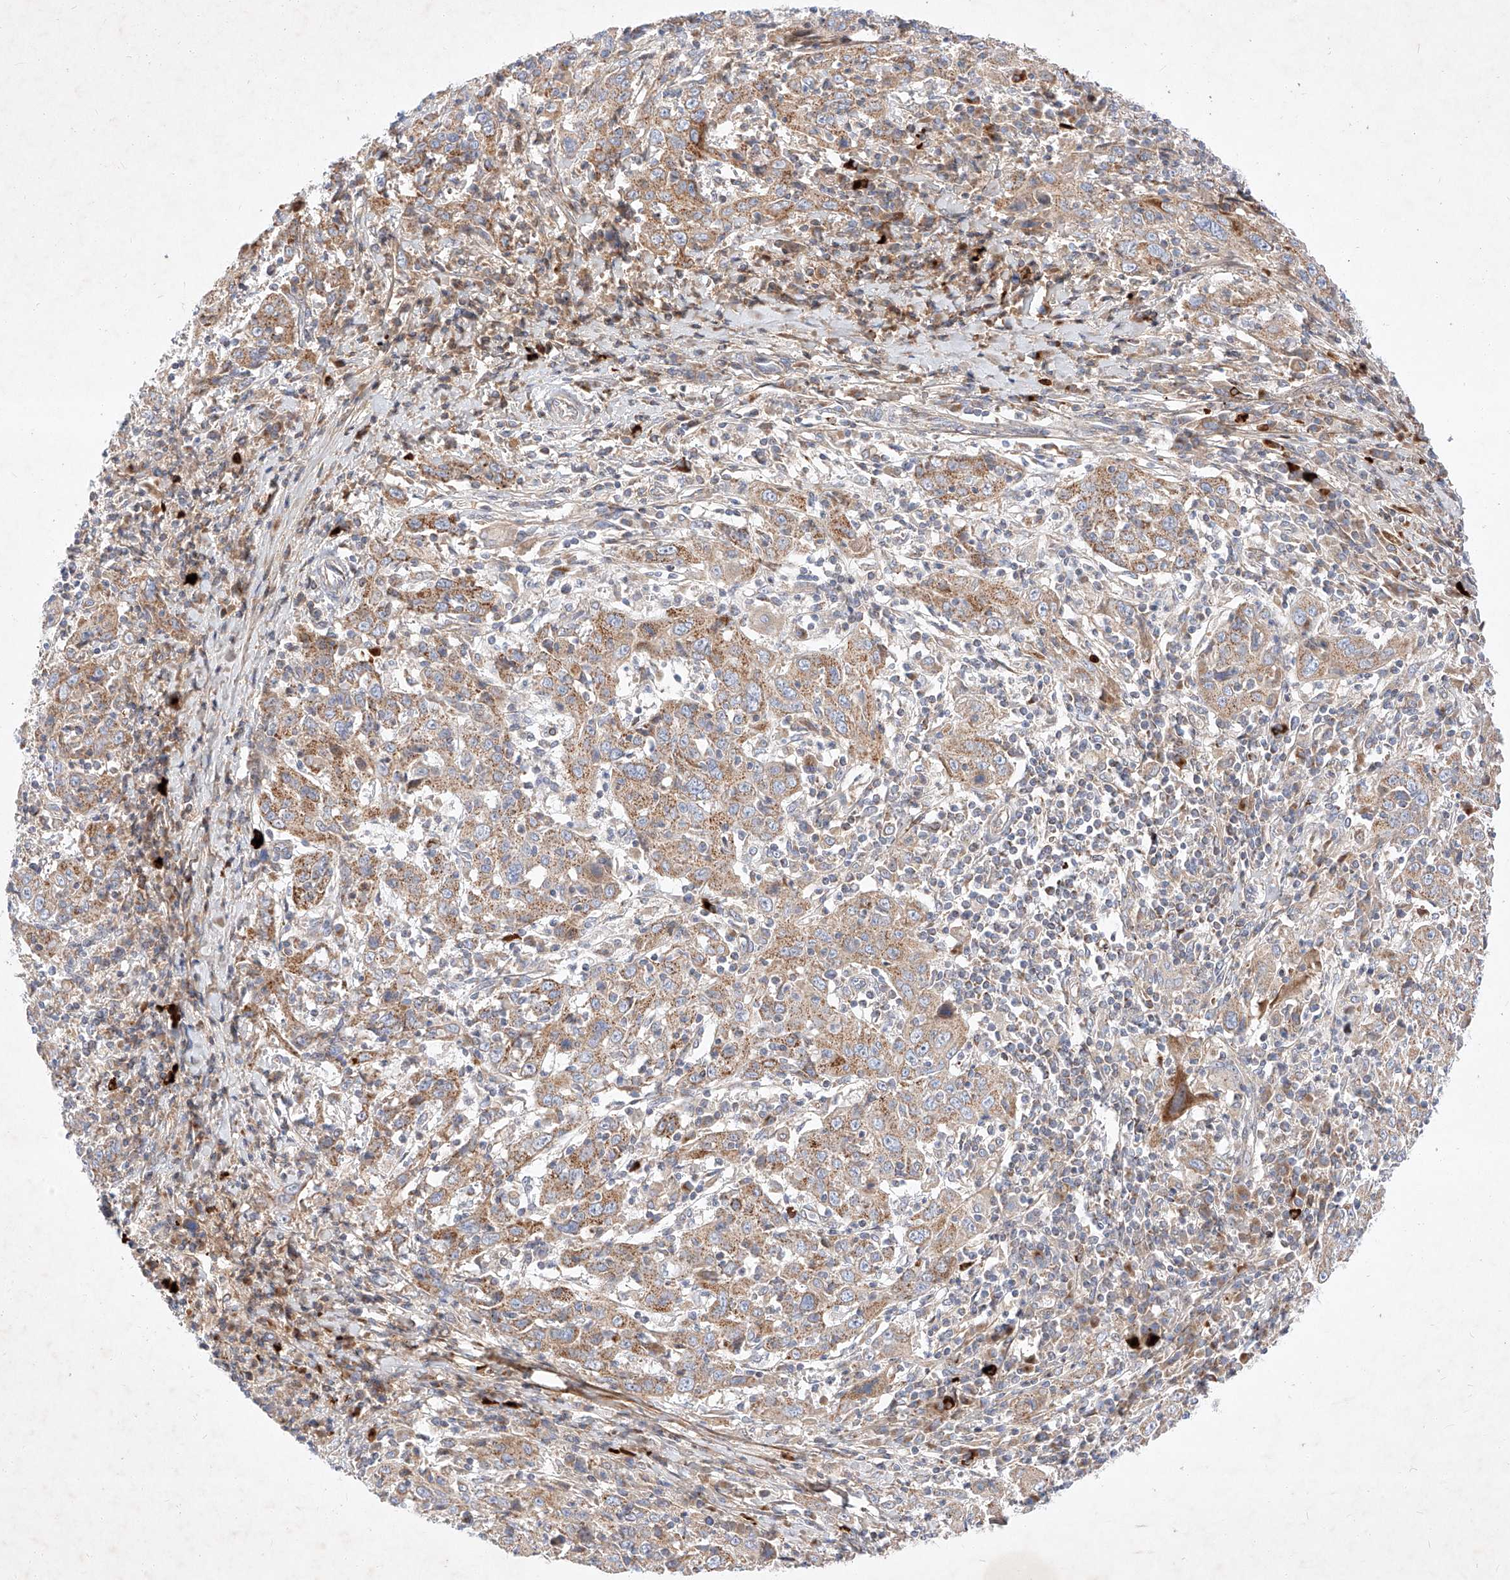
{"staining": {"intensity": "moderate", "quantity": ">75%", "location": "cytoplasmic/membranous"}, "tissue": "cervical cancer", "cell_type": "Tumor cells", "image_type": "cancer", "snomed": [{"axis": "morphology", "description": "Squamous cell carcinoma, NOS"}, {"axis": "topography", "description": "Cervix"}], "caption": "The micrograph exhibits immunohistochemical staining of squamous cell carcinoma (cervical). There is moderate cytoplasmic/membranous expression is appreciated in approximately >75% of tumor cells. The protein of interest is stained brown, and the nuclei are stained in blue (DAB (3,3'-diaminobenzidine) IHC with brightfield microscopy, high magnification).", "gene": "OSGEPL1", "patient": {"sex": "female", "age": 46}}